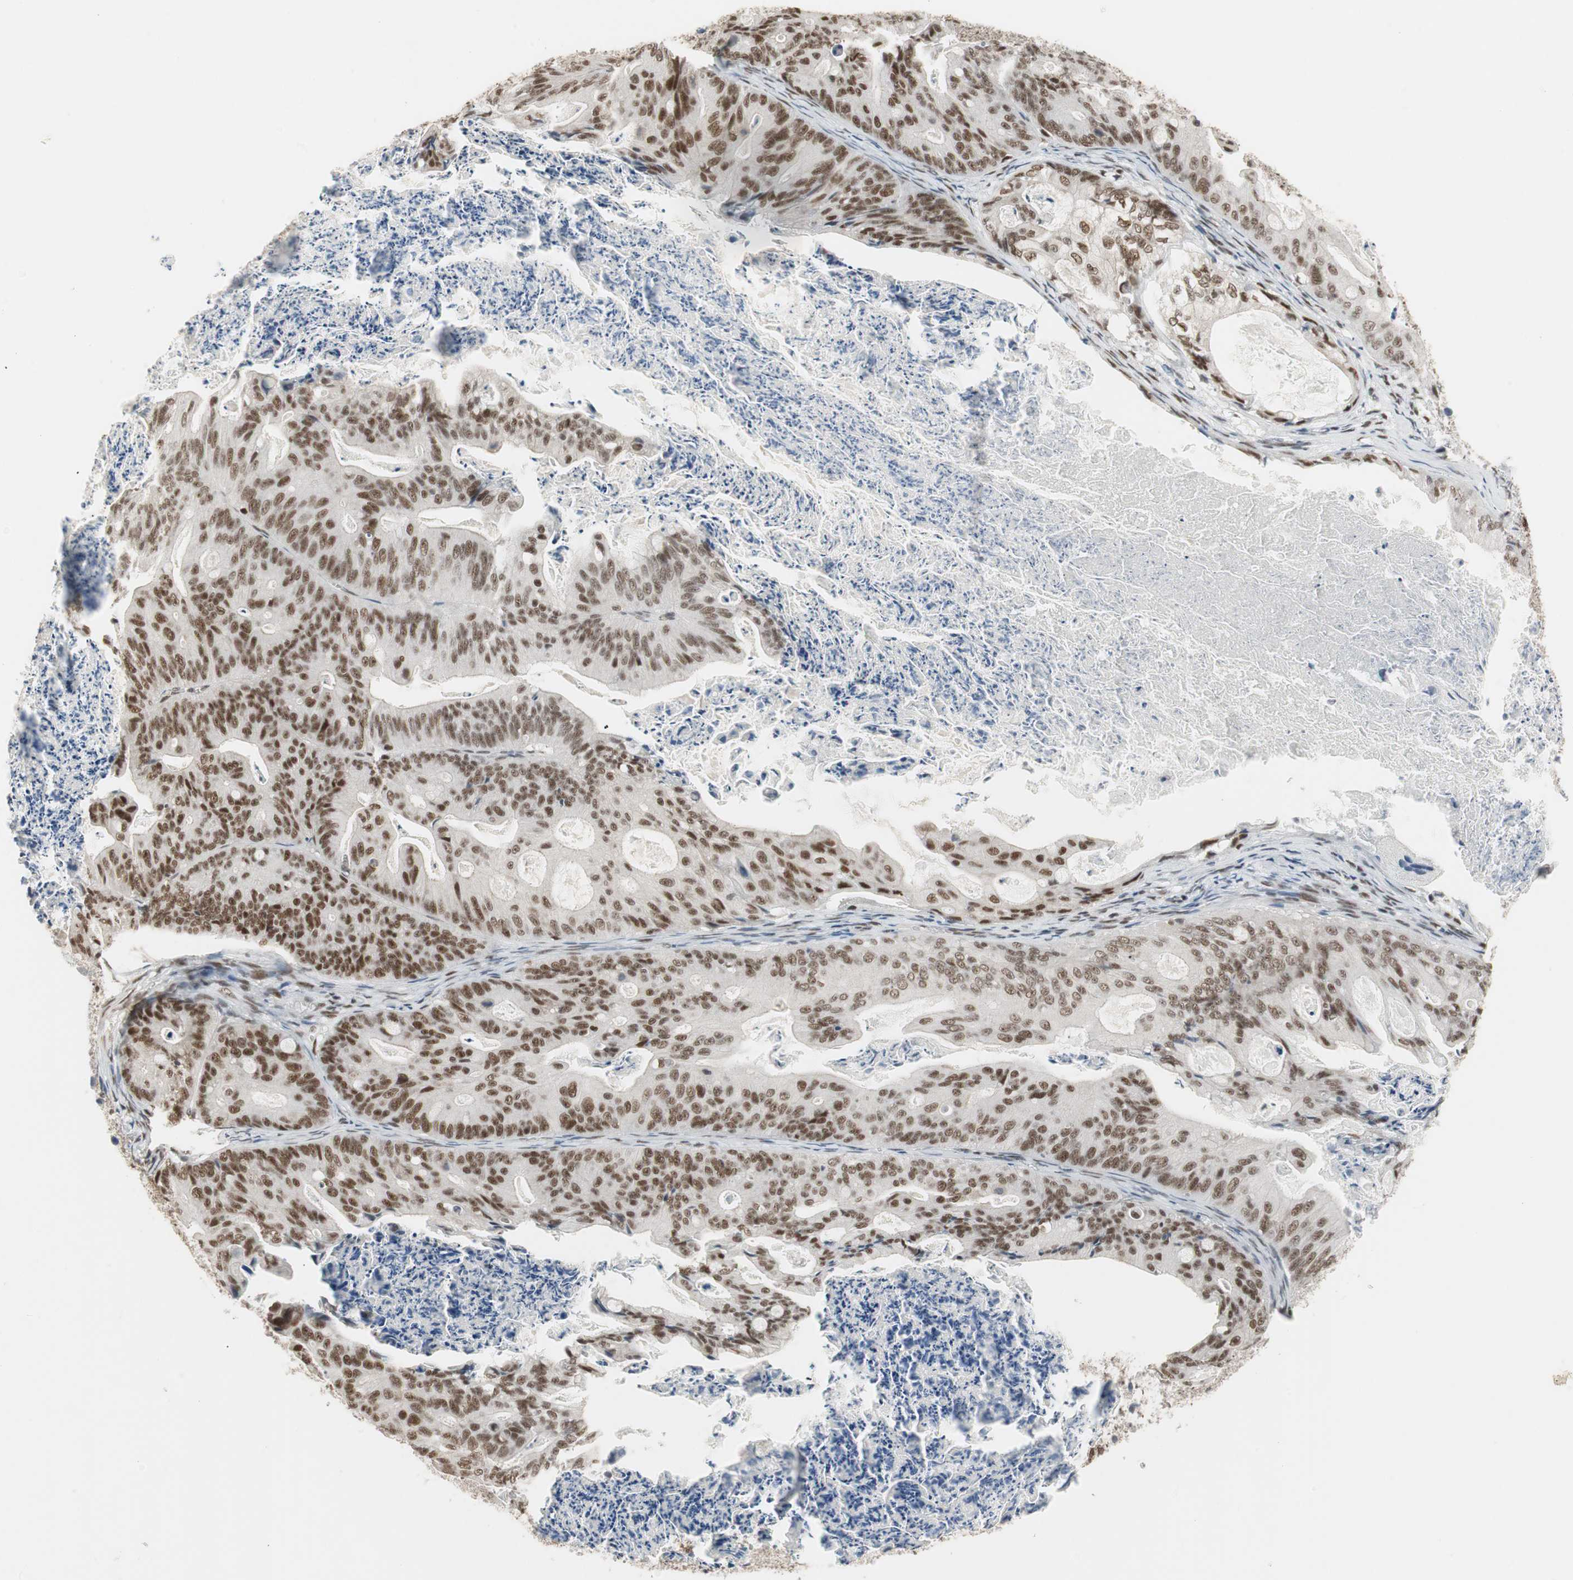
{"staining": {"intensity": "strong", "quantity": ">75%", "location": "nuclear"}, "tissue": "ovarian cancer", "cell_type": "Tumor cells", "image_type": "cancer", "snomed": [{"axis": "morphology", "description": "Cystadenocarcinoma, mucinous, NOS"}, {"axis": "topography", "description": "Ovary"}], "caption": "Strong nuclear positivity for a protein is appreciated in about >75% of tumor cells of mucinous cystadenocarcinoma (ovarian) using IHC.", "gene": "RTF1", "patient": {"sex": "female", "age": 37}}